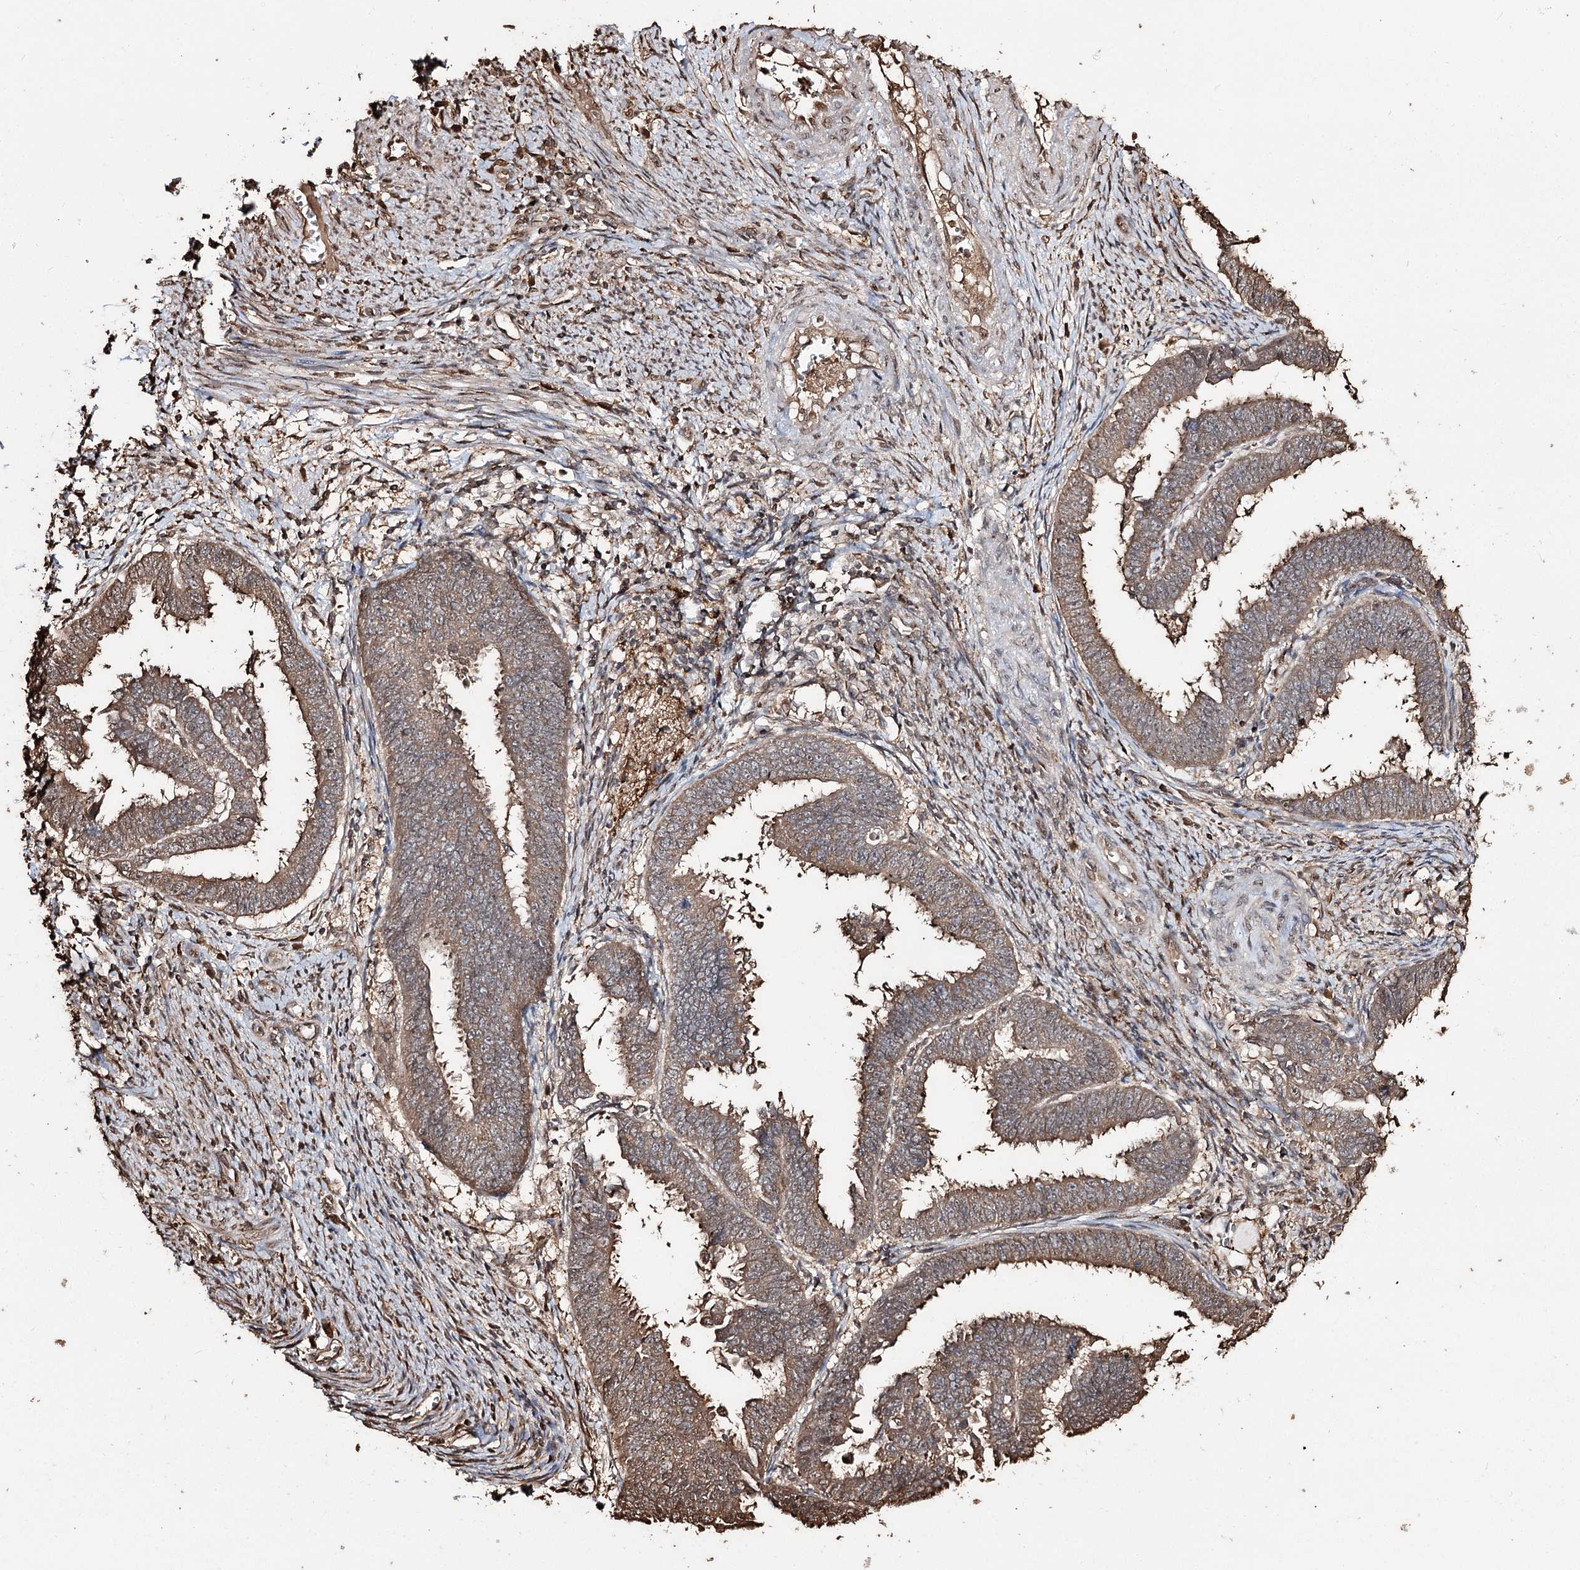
{"staining": {"intensity": "moderate", "quantity": ">75%", "location": "cytoplasmic/membranous"}, "tissue": "endometrial cancer", "cell_type": "Tumor cells", "image_type": "cancer", "snomed": [{"axis": "morphology", "description": "Adenocarcinoma, NOS"}, {"axis": "topography", "description": "Endometrium"}], "caption": "Endometrial cancer stained with a brown dye reveals moderate cytoplasmic/membranous positive expression in about >75% of tumor cells.", "gene": "PLCH1", "patient": {"sex": "female", "age": 75}}